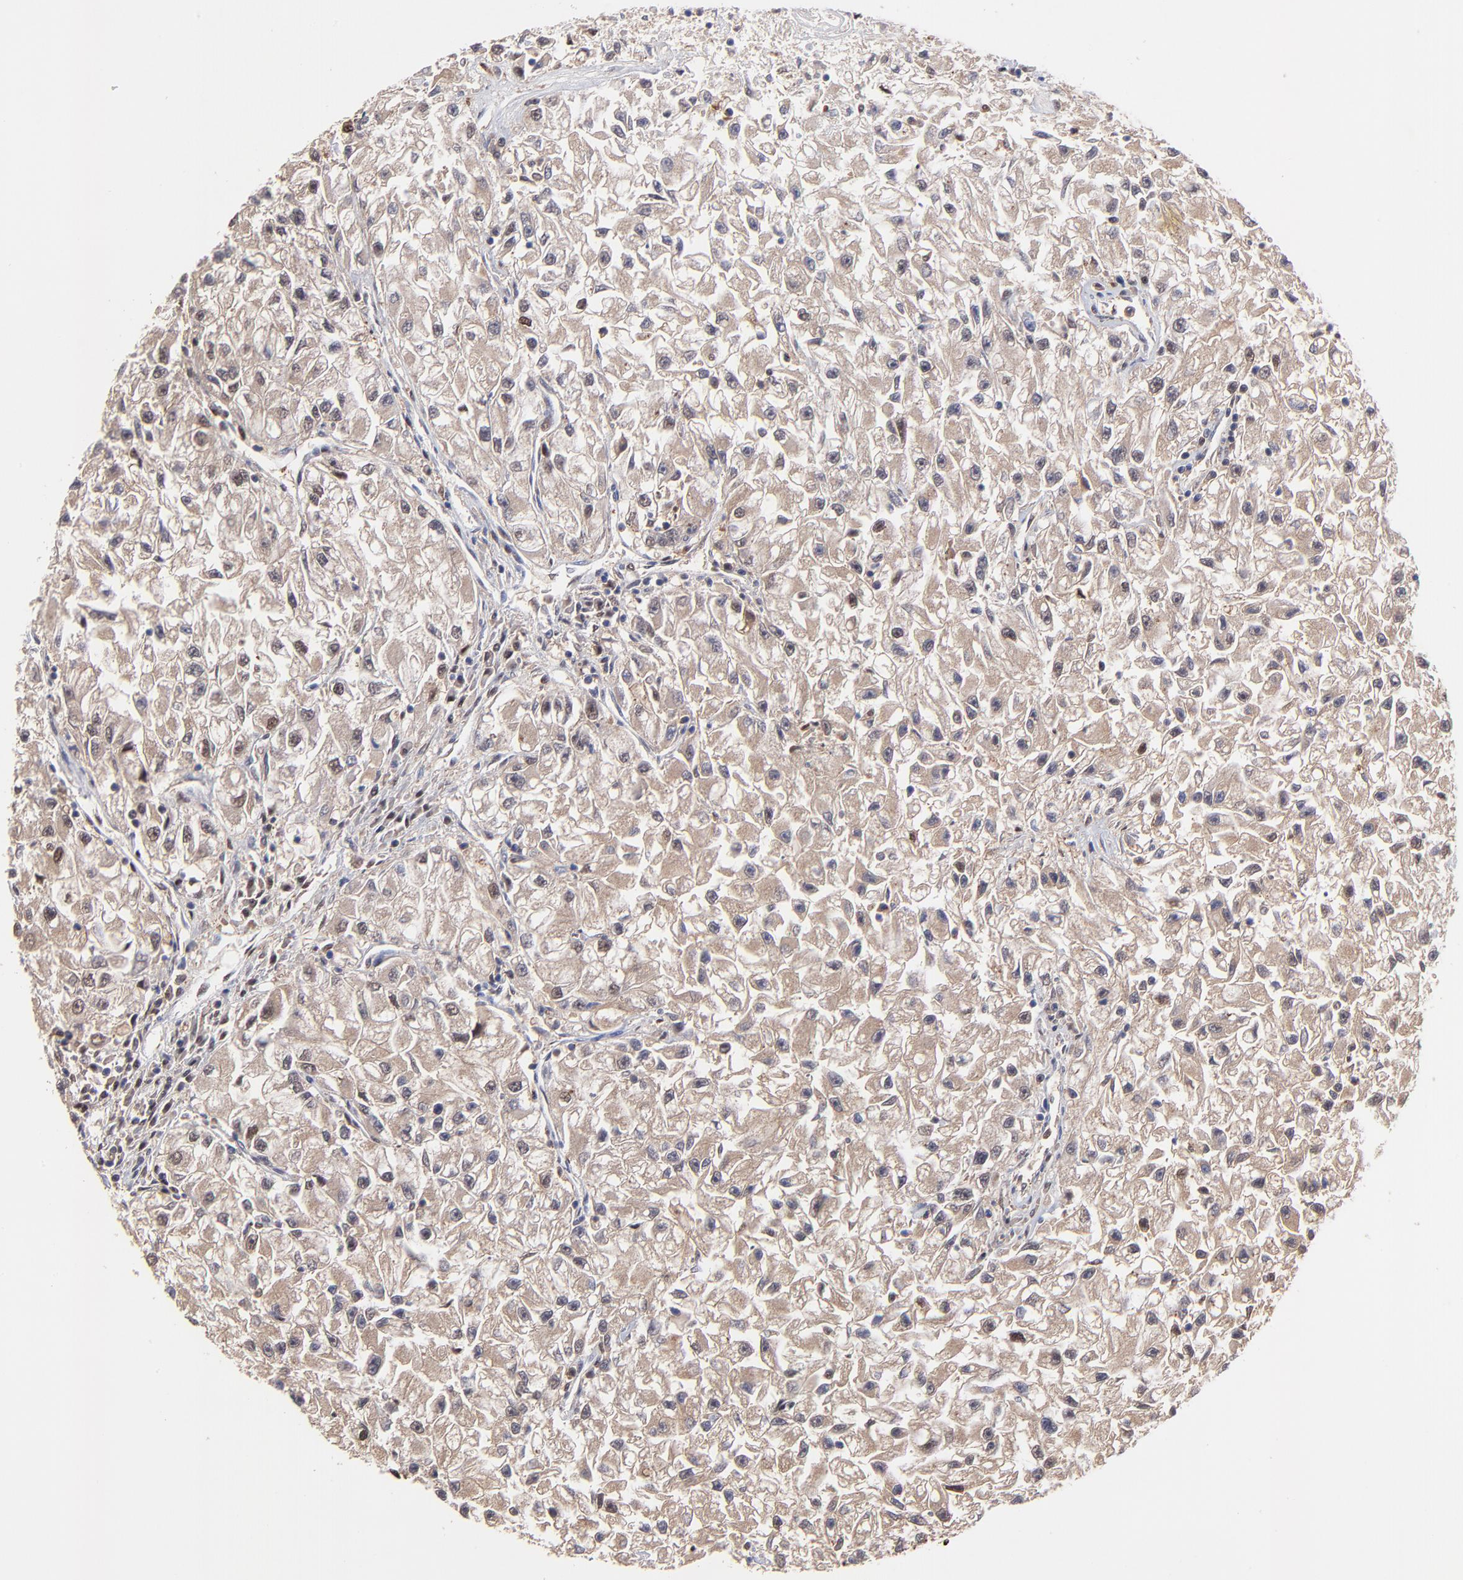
{"staining": {"intensity": "moderate", "quantity": "25%-75%", "location": "cytoplasmic/membranous"}, "tissue": "renal cancer", "cell_type": "Tumor cells", "image_type": "cancer", "snomed": [{"axis": "morphology", "description": "Adenocarcinoma, NOS"}, {"axis": "topography", "description": "Kidney"}], "caption": "A micrograph of renal cancer stained for a protein exhibits moderate cytoplasmic/membranous brown staining in tumor cells.", "gene": "PSMA6", "patient": {"sex": "male", "age": 59}}